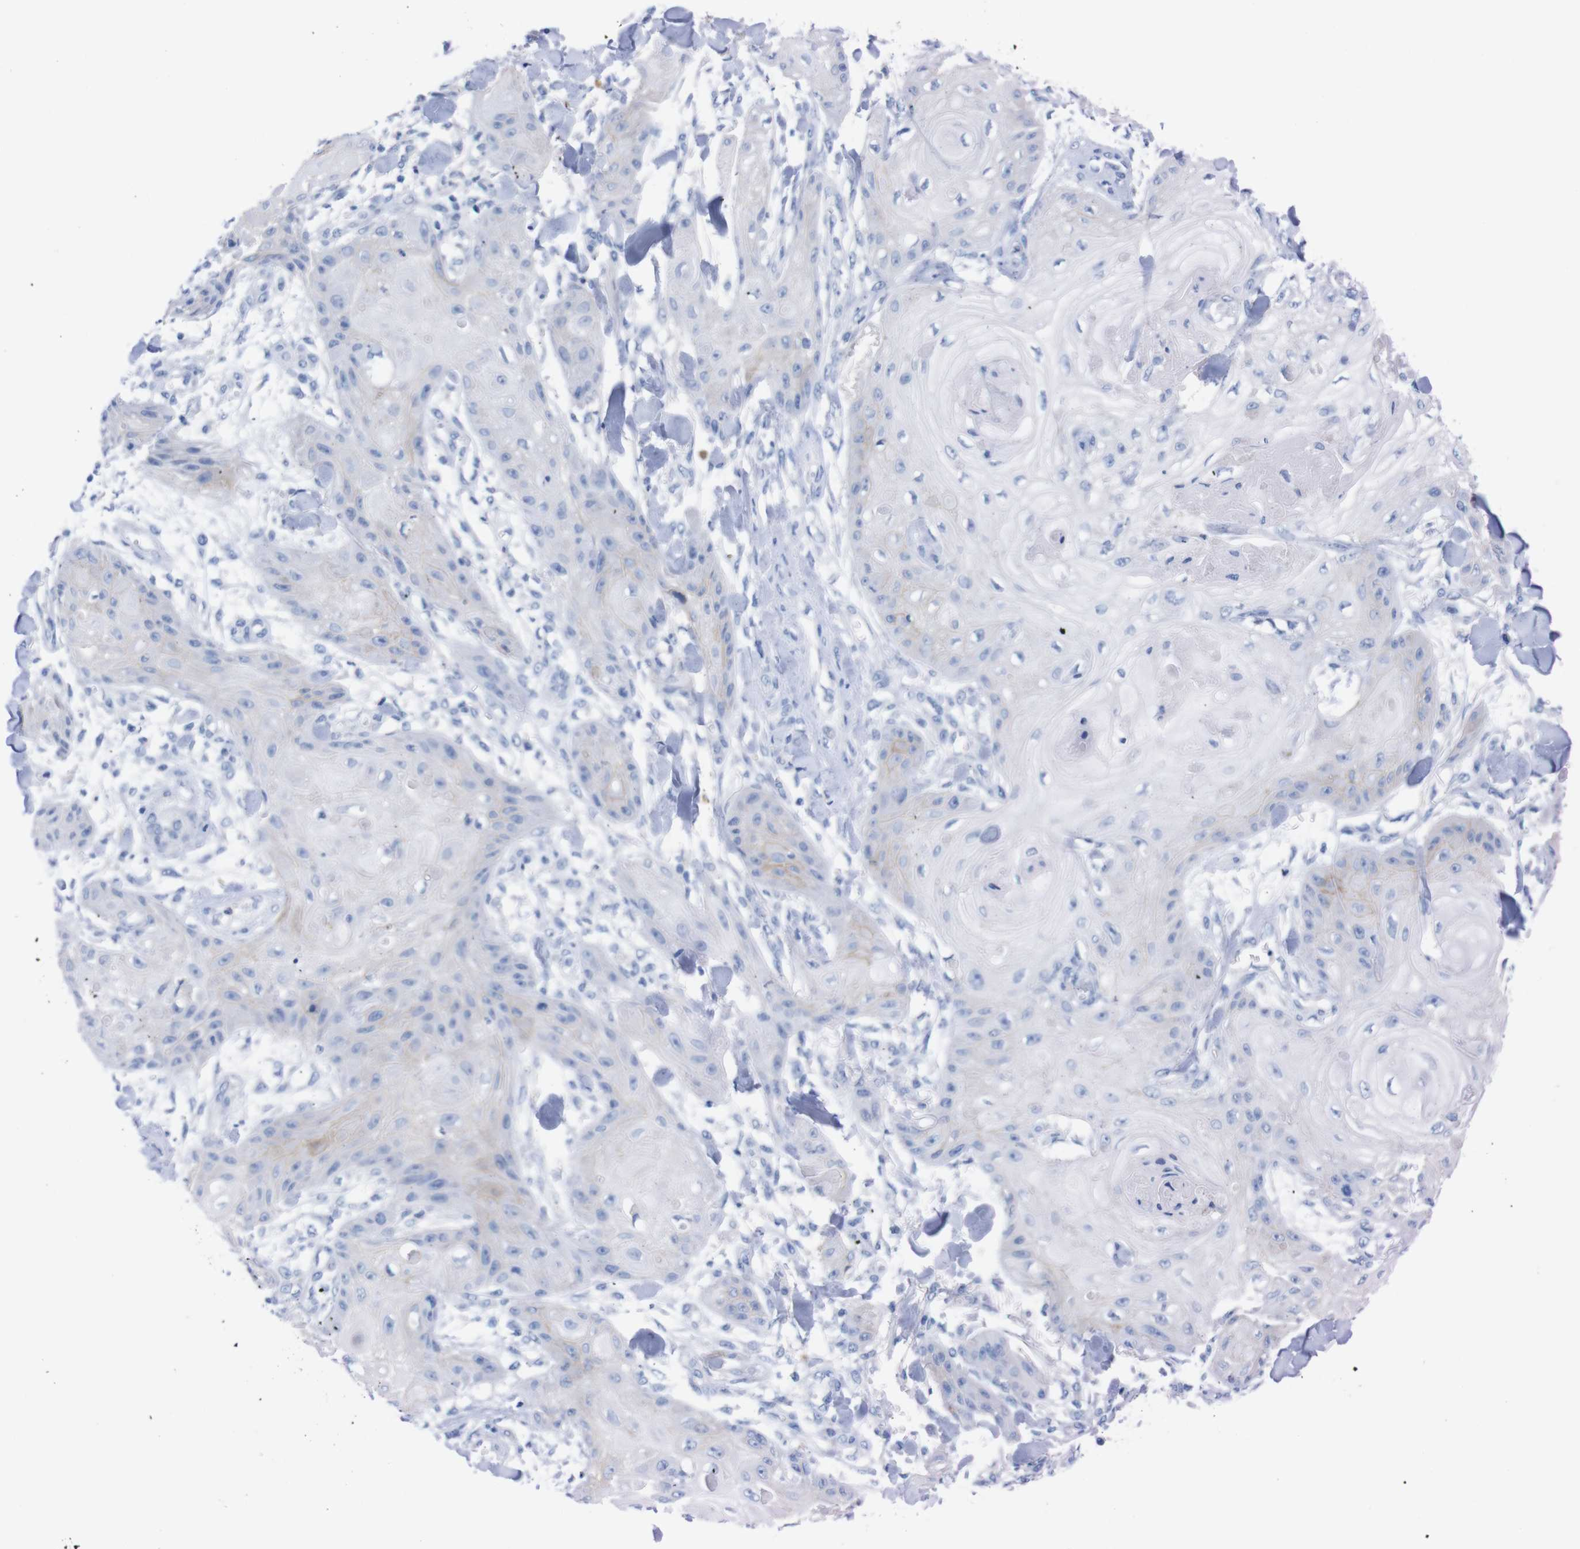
{"staining": {"intensity": "negative", "quantity": "none", "location": "none"}, "tissue": "skin cancer", "cell_type": "Tumor cells", "image_type": "cancer", "snomed": [{"axis": "morphology", "description": "Squamous cell carcinoma, NOS"}, {"axis": "topography", "description": "Skin"}], "caption": "The histopathology image demonstrates no significant expression in tumor cells of skin cancer.", "gene": "TMEM243", "patient": {"sex": "male", "age": 74}}